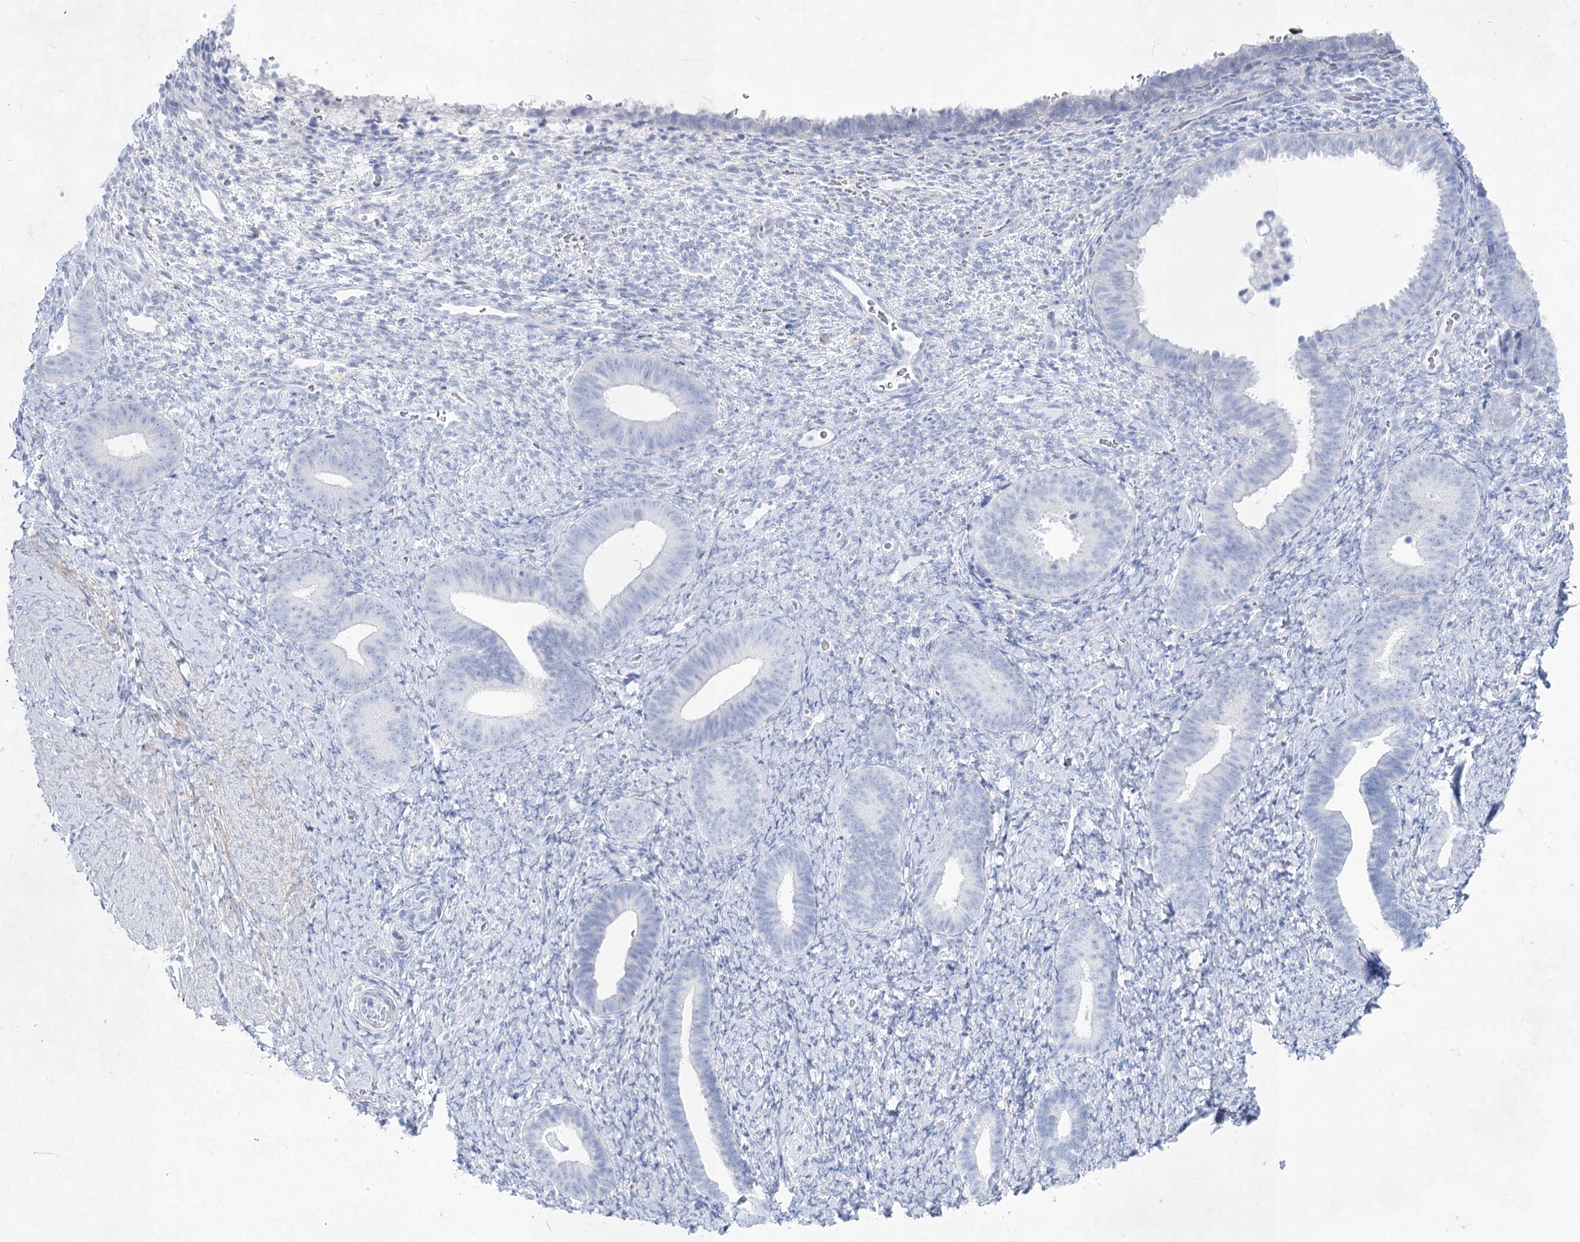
{"staining": {"intensity": "negative", "quantity": "none", "location": "none"}, "tissue": "endometrium", "cell_type": "Cells in endometrial stroma", "image_type": "normal", "snomed": [{"axis": "morphology", "description": "Normal tissue, NOS"}, {"axis": "topography", "description": "Endometrium"}], "caption": "The histopathology image displays no significant expression in cells in endometrial stroma of endometrium. Nuclei are stained in blue.", "gene": "ACRV1", "patient": {"sex": "female", "age": 65}}